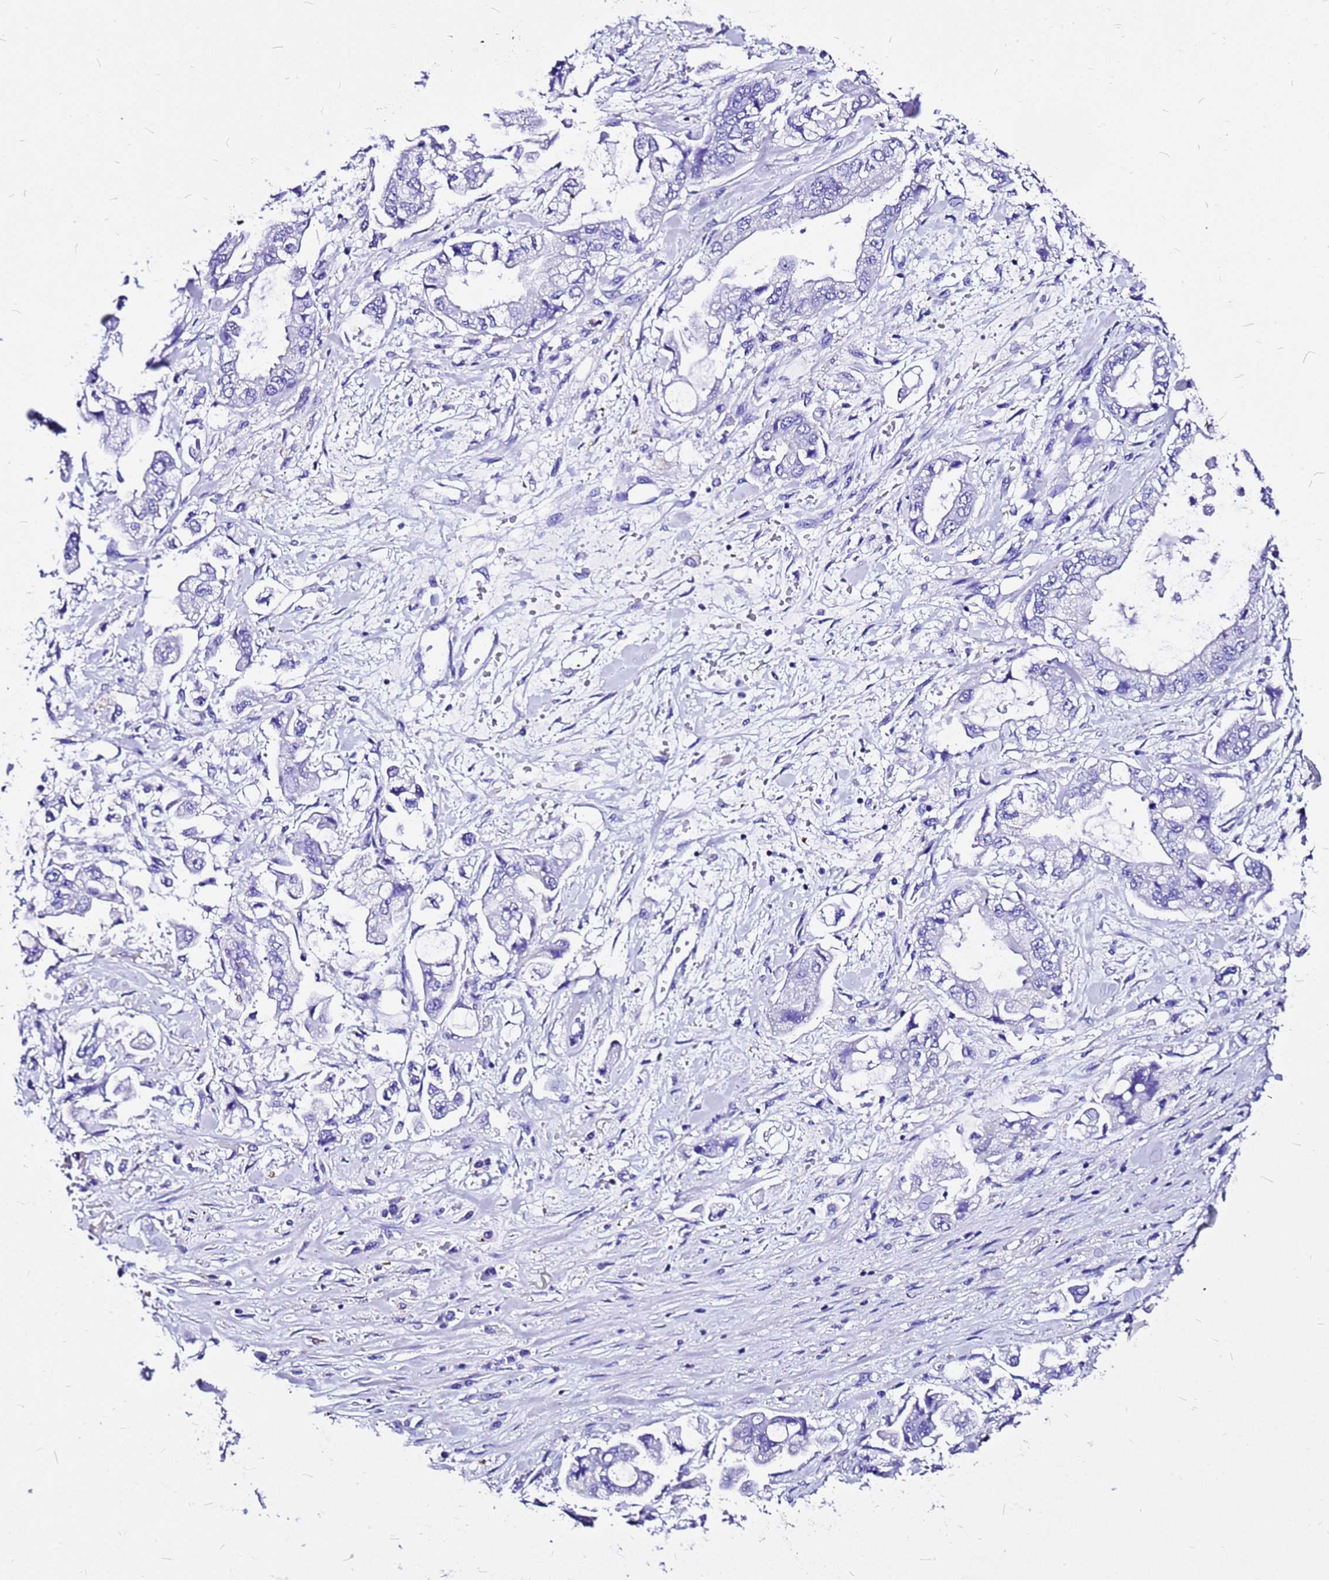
{"staining": {"intensity": "negative", "quantity": "none", "location": "none"}, "tissue": "stomach cancer", "cell_type": "Tumor cells", "image_type": "cancer", "snomed": [{"axis": "morphology", "description": "Adenocarcinoma, NOS"}, {"axis": "topography", "description": "Stomach"}], "caption": "Protein analysis of adenocarcinoma (stomach) demonstrates no significant expression in tumor cells.", "gene": "HERC4", "patient": {"sex": "male", "age": 62}}